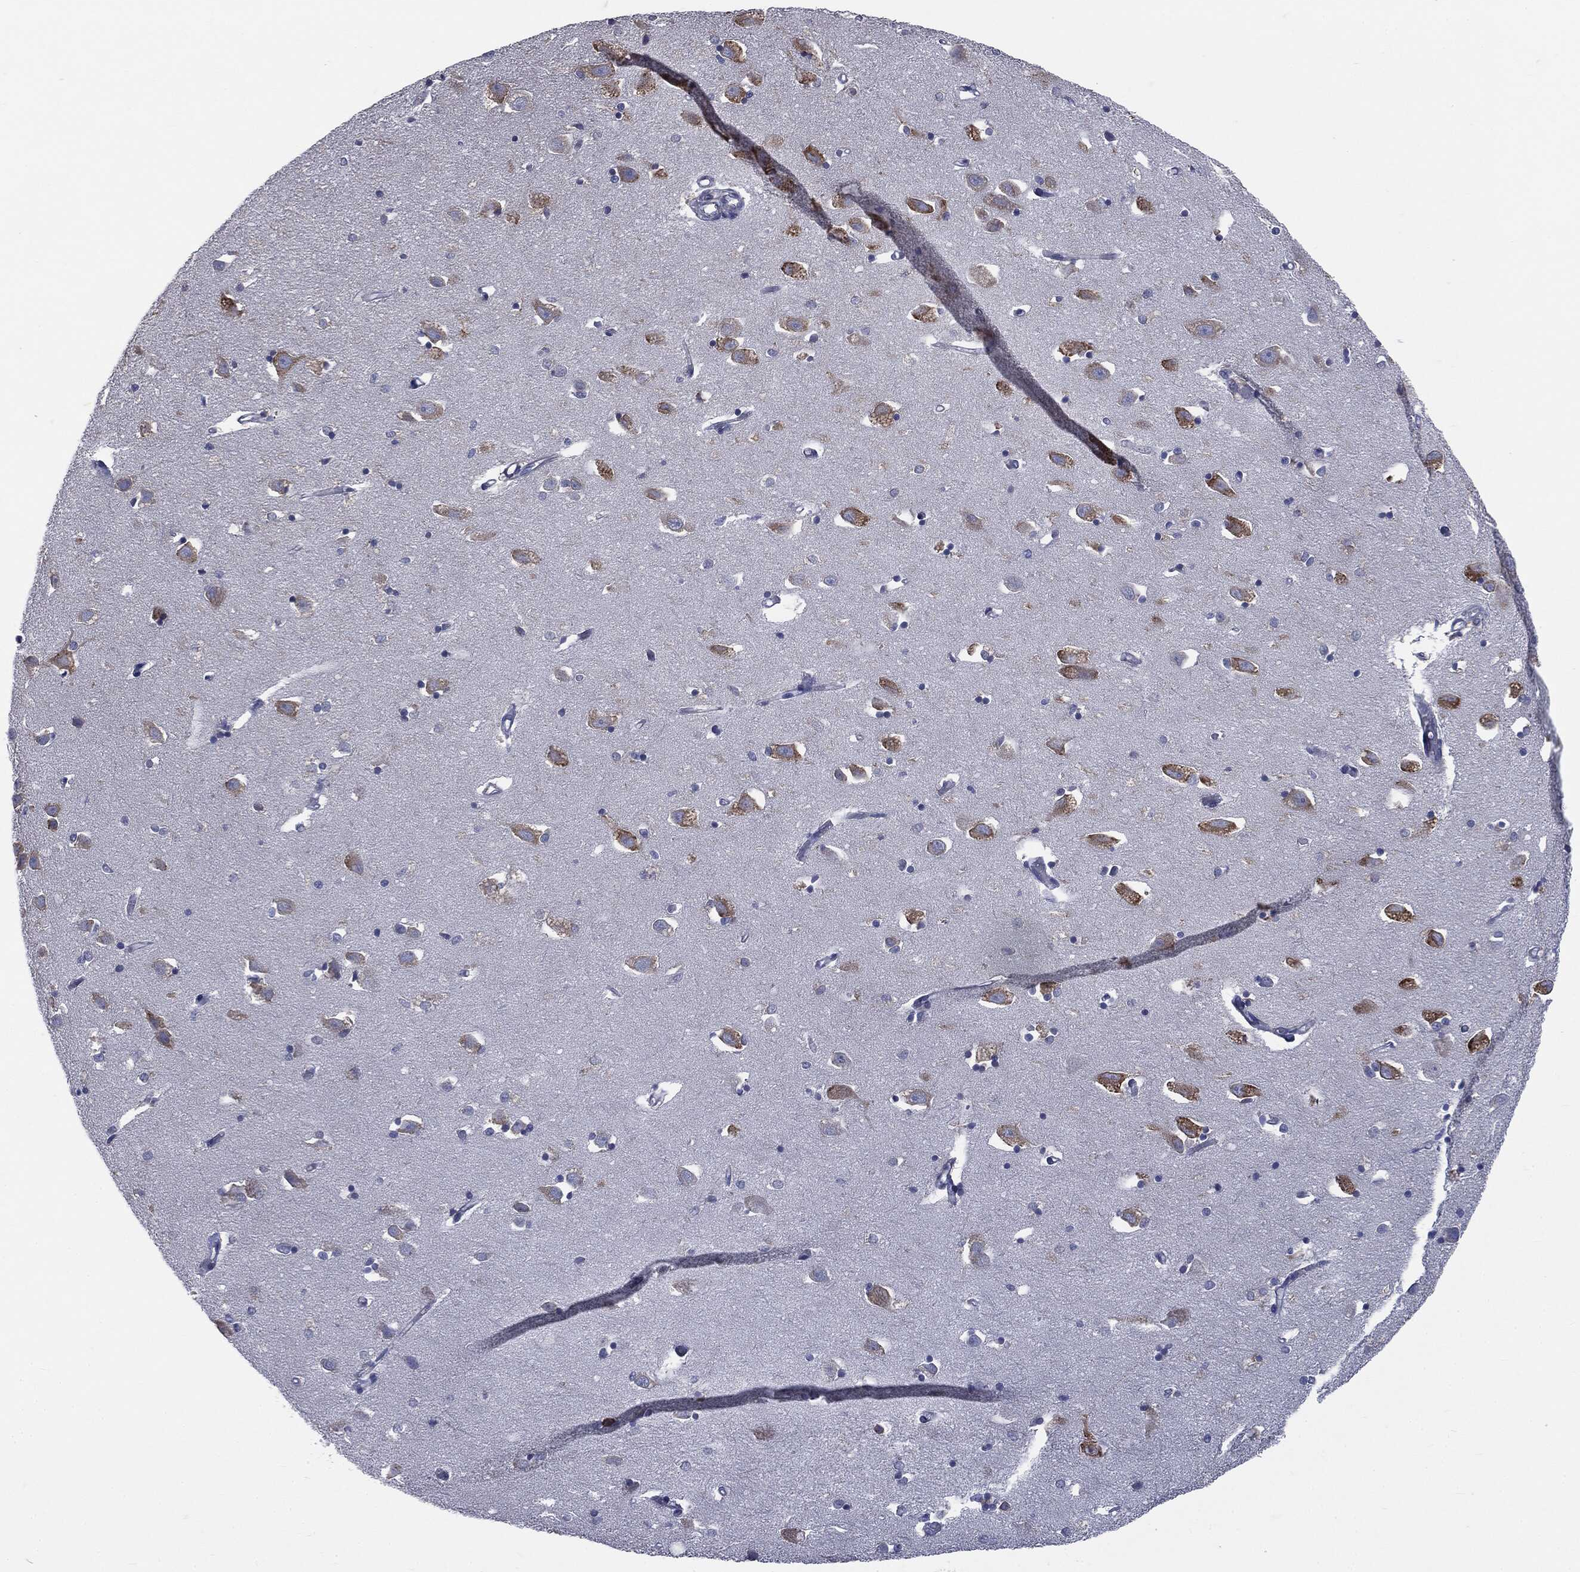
{"staining": {"intensity": "negative", "quantity": "none", "location": "none"}, "tissue": "hippocampus", "cell_type": "Glial cells", "image_type": "normal", "snomed": [{"axis": "morphology", "description": "Normal tissue, NOS"}, {"axis": "topography", "description": "Lateral ventricle wall"}, {"axis": "topography", "description": "Hippocampus"}], "caption": "There is no significant staining in glial cells of hippocampus. (Stains: DAB IHC with hematoxylin counter stain, Microscopy: brightfield microscopy at high magnification).", "gene": "PTGS2", "patient": {"sex": "female", "age": 63}}